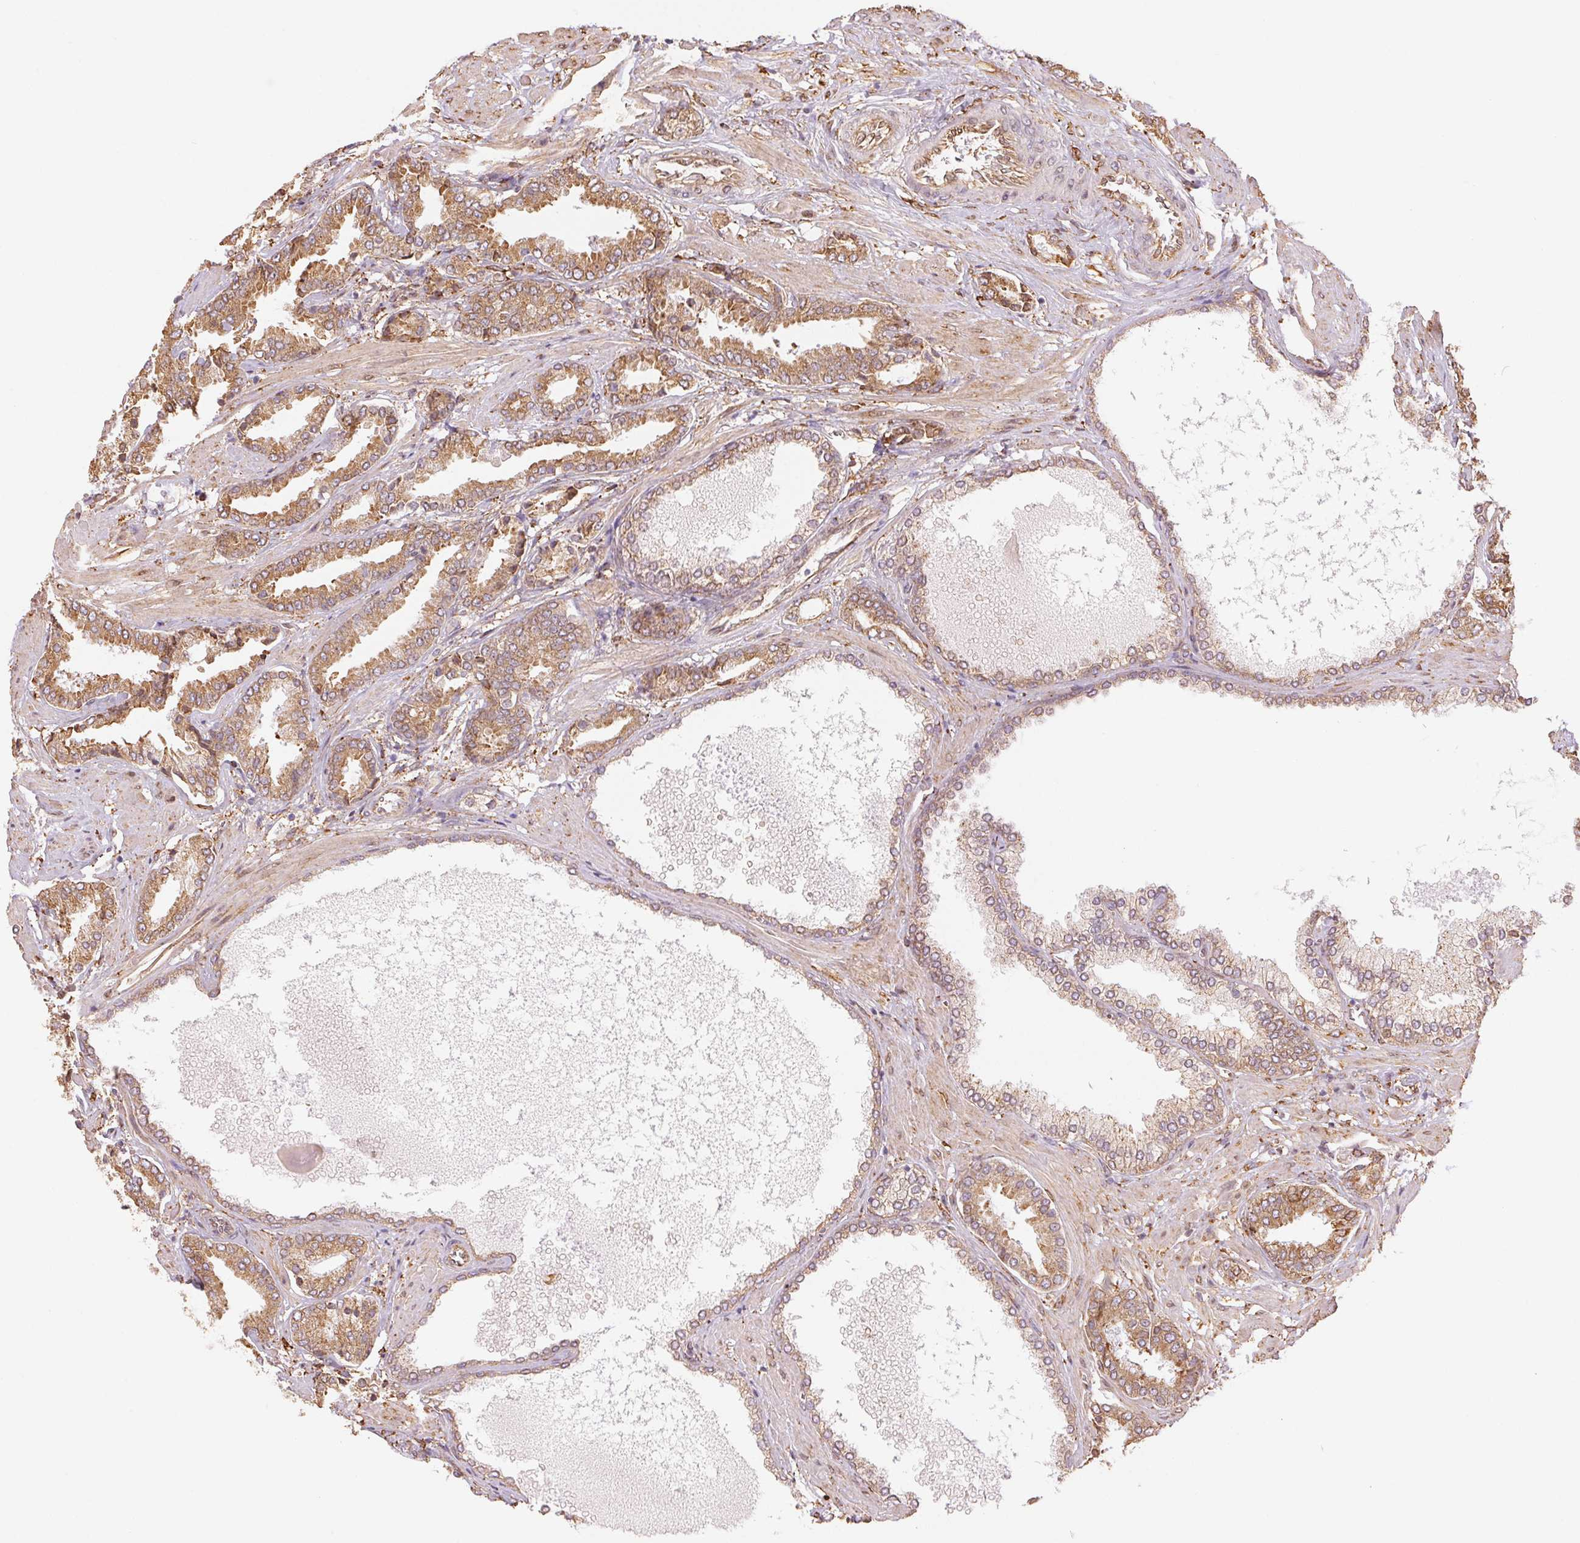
{"staining": {"intensity": "moderate", "quantity": ">75%", "location": "cytoplasmic/membranous"}, "tissue": "prostate cancer", "cell_type": "Tumor cells", "image_type": "cancer", "snomed": [{"axis": "morphology", "description": "Adenocarcinoma, High grade"}, {"axis": "topography", "description": "Prostate"}], "caption": "Prostate adenocarcinoma (high-grade) stained for a protein (brown) reveals moderate cytoplasmic/membranous positive positivity in about >75% of tumor cells.", "gene": "RCN3", "patient": {"sex": "male", "age": 56}}